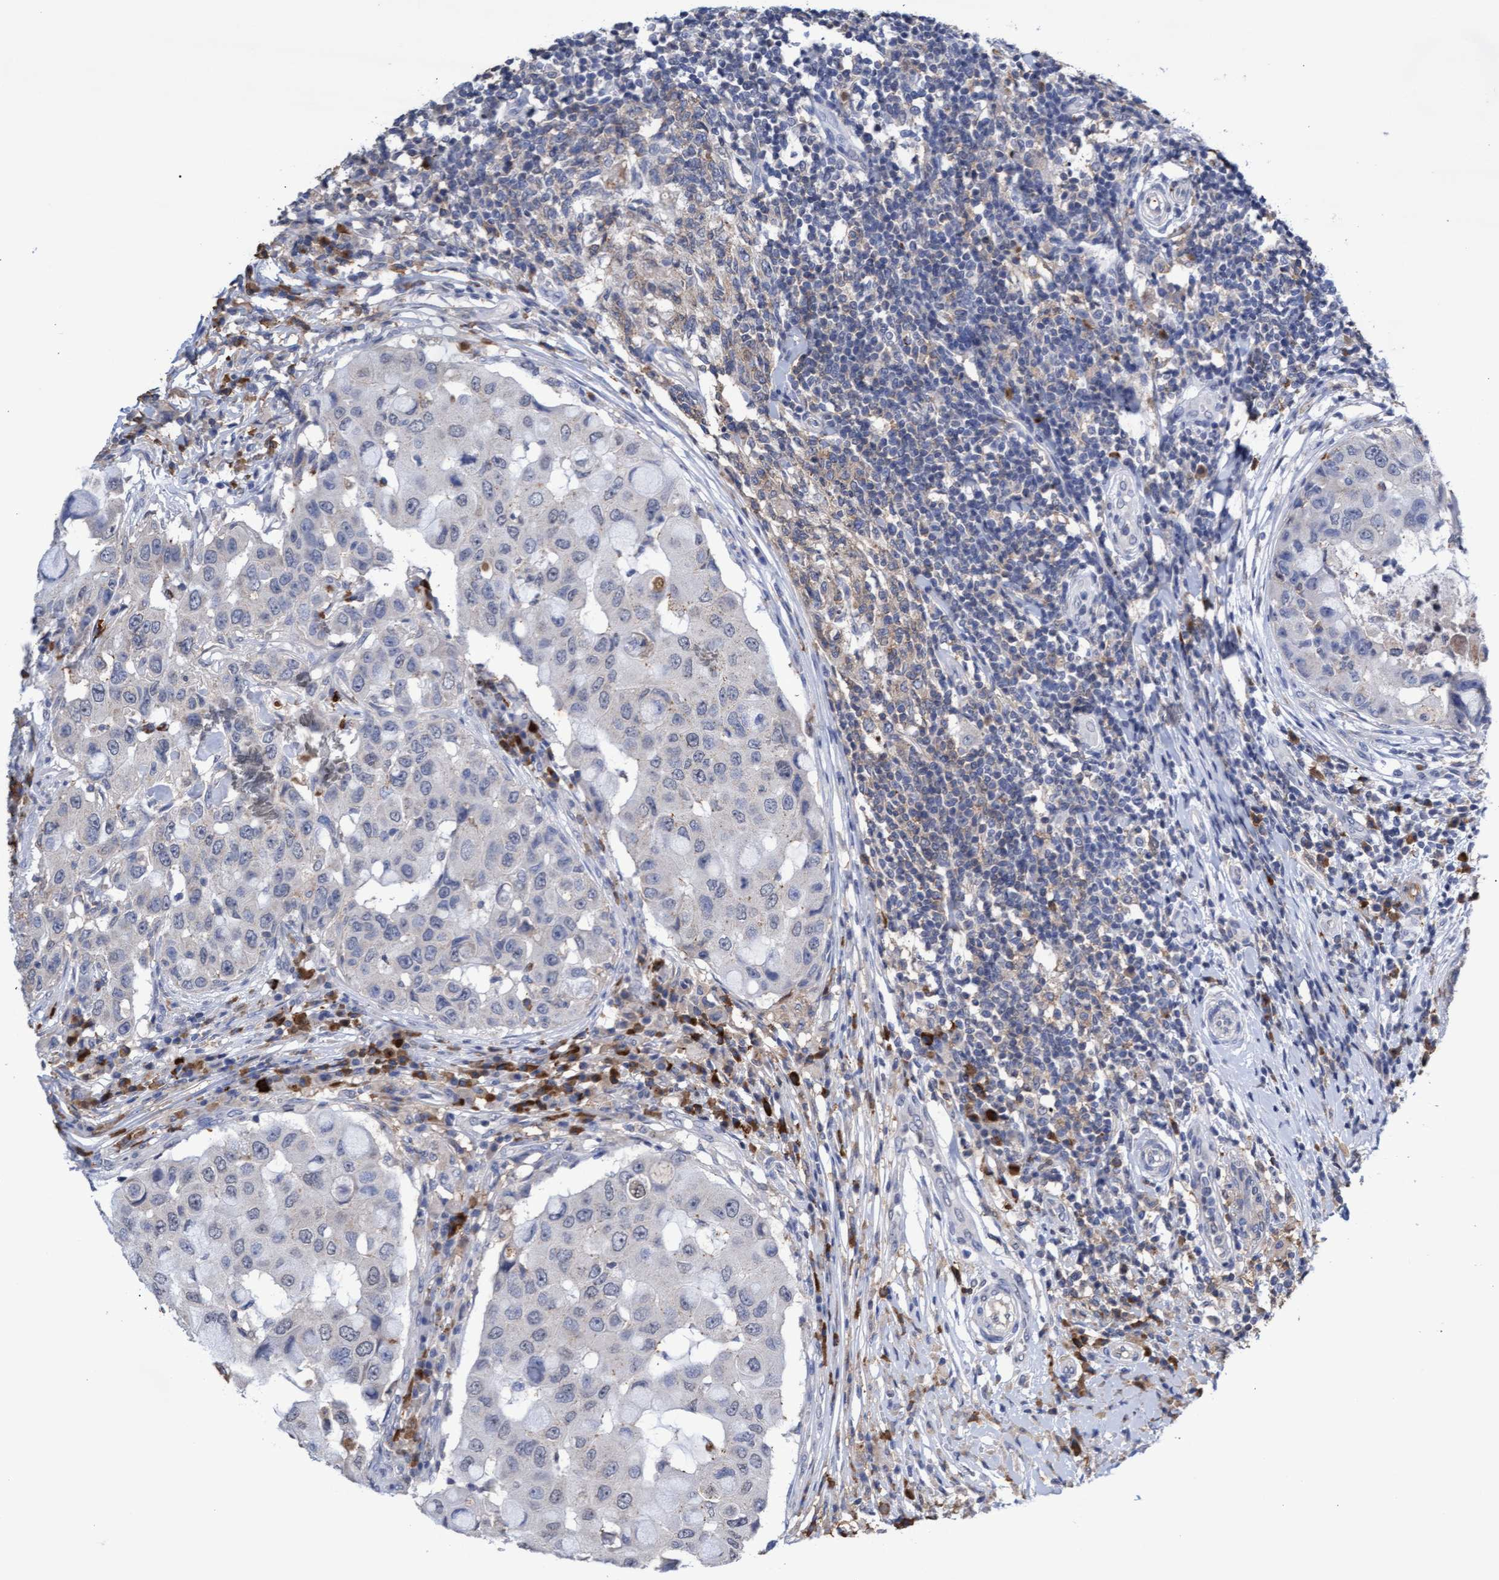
{"staining": {"intensity": "negative", "quantity": "none", "location": "none"}, "tissue": "breast cancer", "cell_type": "Tumor cells", "image_type": "cancer", "snomed": [{"axis": "morphology", "description": "Duct carcinoma"}, {"axis": "topography", "description": "Breast"}], "caption": "Tumor cells show no significant protein staining in breast cancer (invasive ductal carcinoma). Brightfield microscopy of immunohistochemistry stained with DAB (brown) and hematoxylin (blue), captured at high magnification.", "gene": "GPR39", "patient": {"sex": "female", "age": 27}}